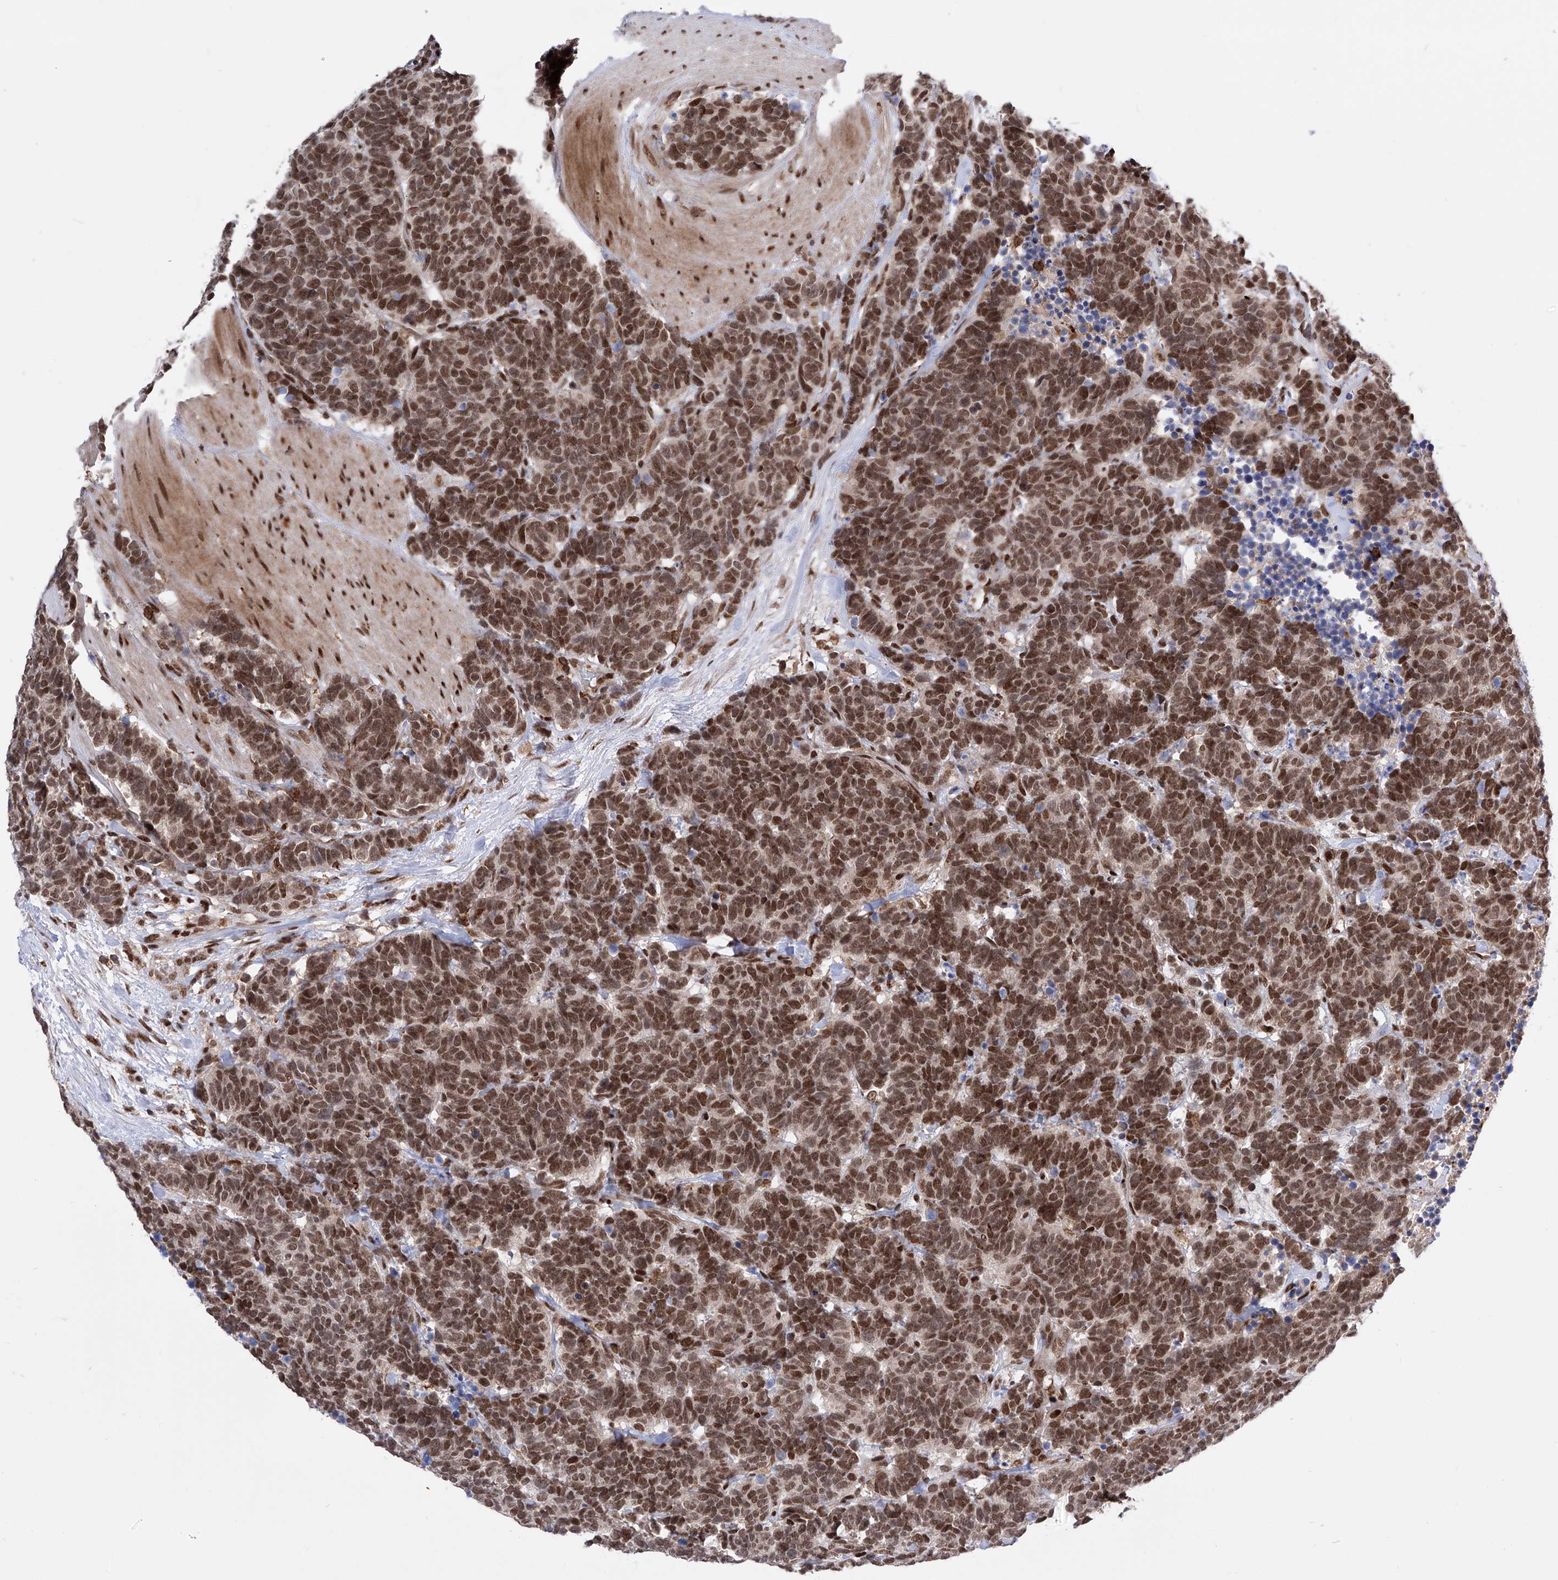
{"staining": {"intensity": "moderate", "quantity": ">75%", "location": "nuclear"}, "tissue": "carcinoid", "cell_type": "Tumor cells", "image_type": "cancer", "snomed": [{"axis": "morphology", "description": "Carcinoma, NOS"}, {"axis": "morphology", "description": "Carcinoid, malignant, NOS"}, {"axis": "topography", "description": "Urinary bladder"}], "caption": "About >75% of tumor cells in human carcinoid display moderate nuclear protein expression as visualized by brown immunohistochemical staining.", "gene": "ZNF280D", "patient": {"sex": "male", "age": 57}}